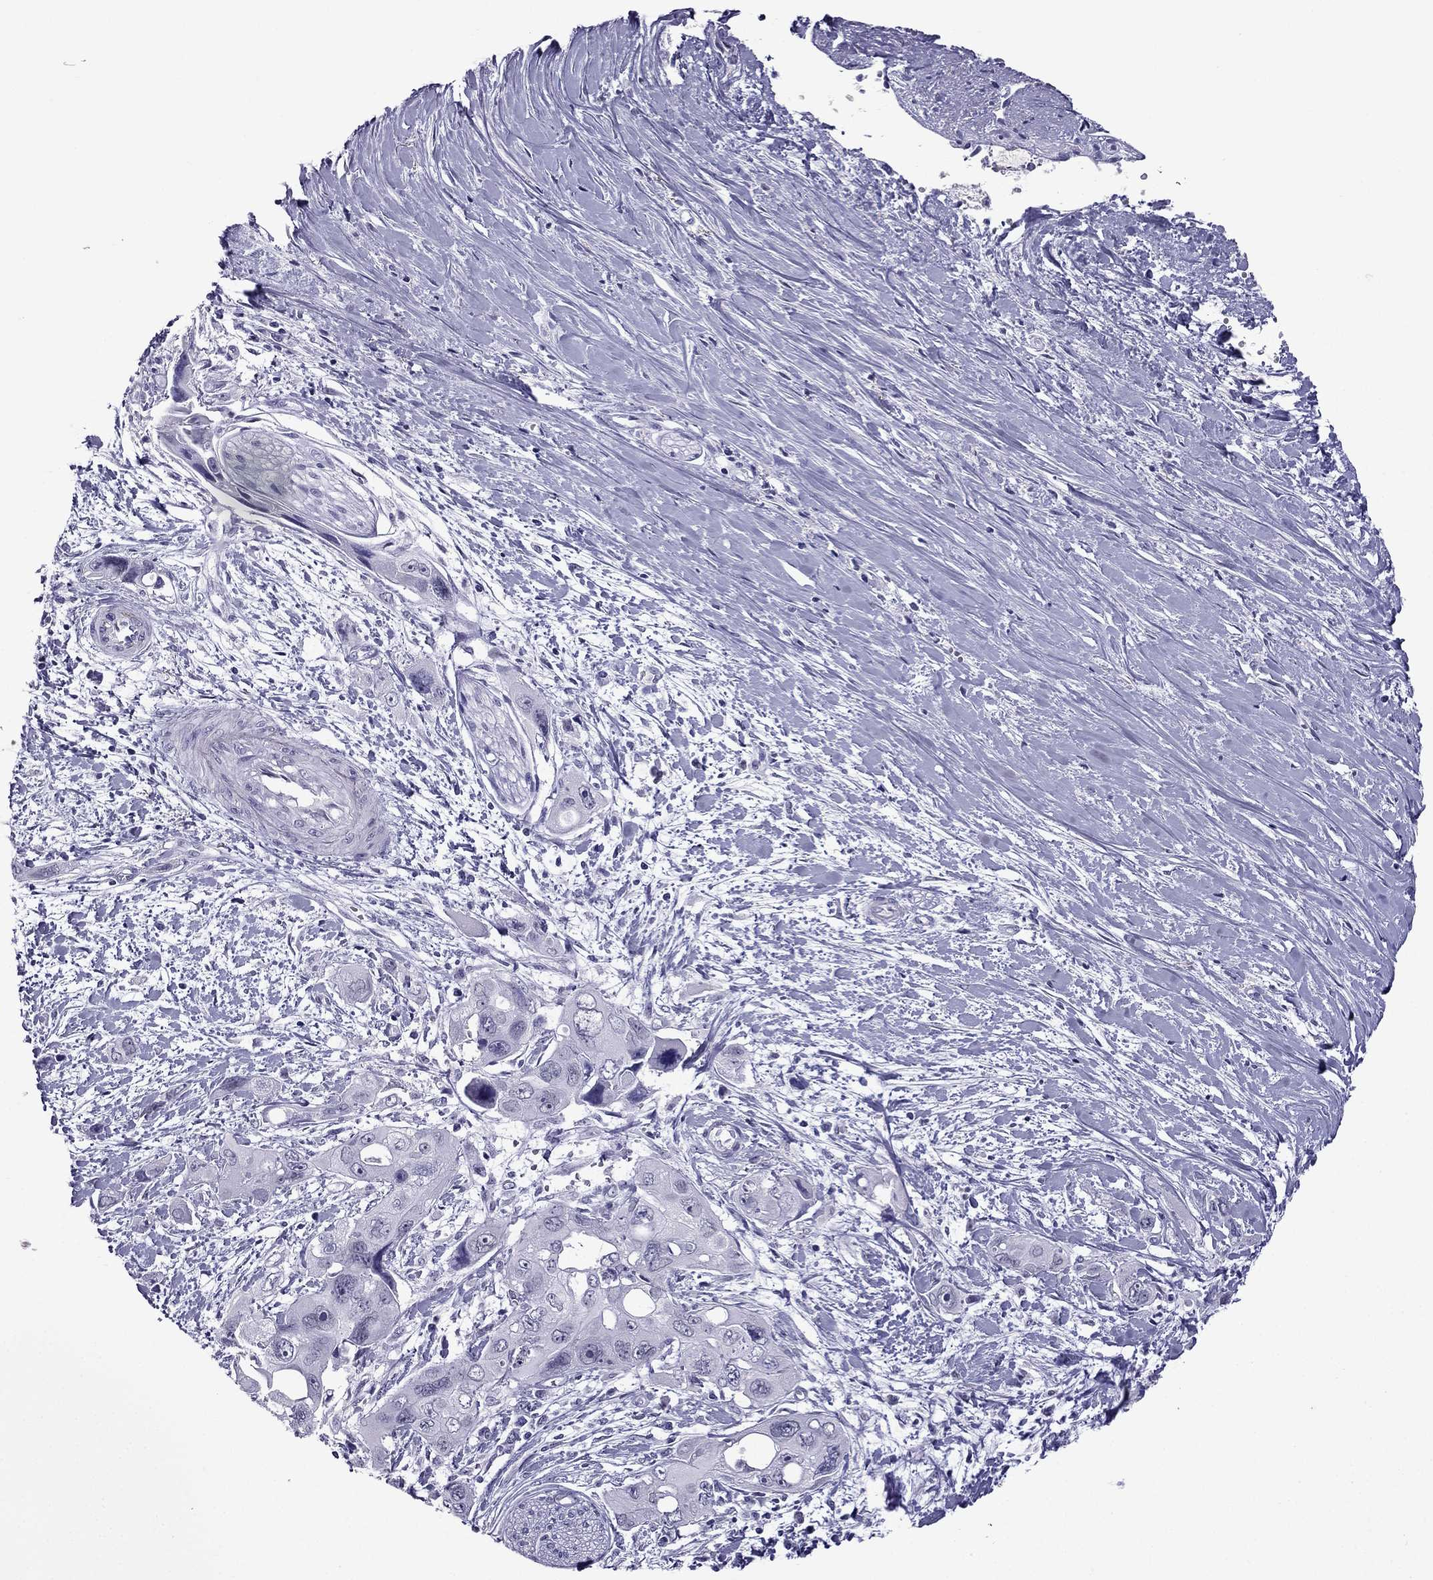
{"staining": {"intensity": "negative", "quantity": "none", "location": "none"}, "tissue": "pancreatic cancer", "cell_type": "Tumor cells", "image_type": "cancer", "snomed": [{"axis": "morphology", "description": "Adenocarcinoma, NOS"}, {"axis": "topography", "description": "Pancreas"}], "caption": "Immunohistochemistry histopathology image of pancreatic adenocarcinoma stained for a protein (brown), which displays no positivity in tumor cells.", "gene": "MYLK3", "patient": {"sex": "male", "age": 47}}